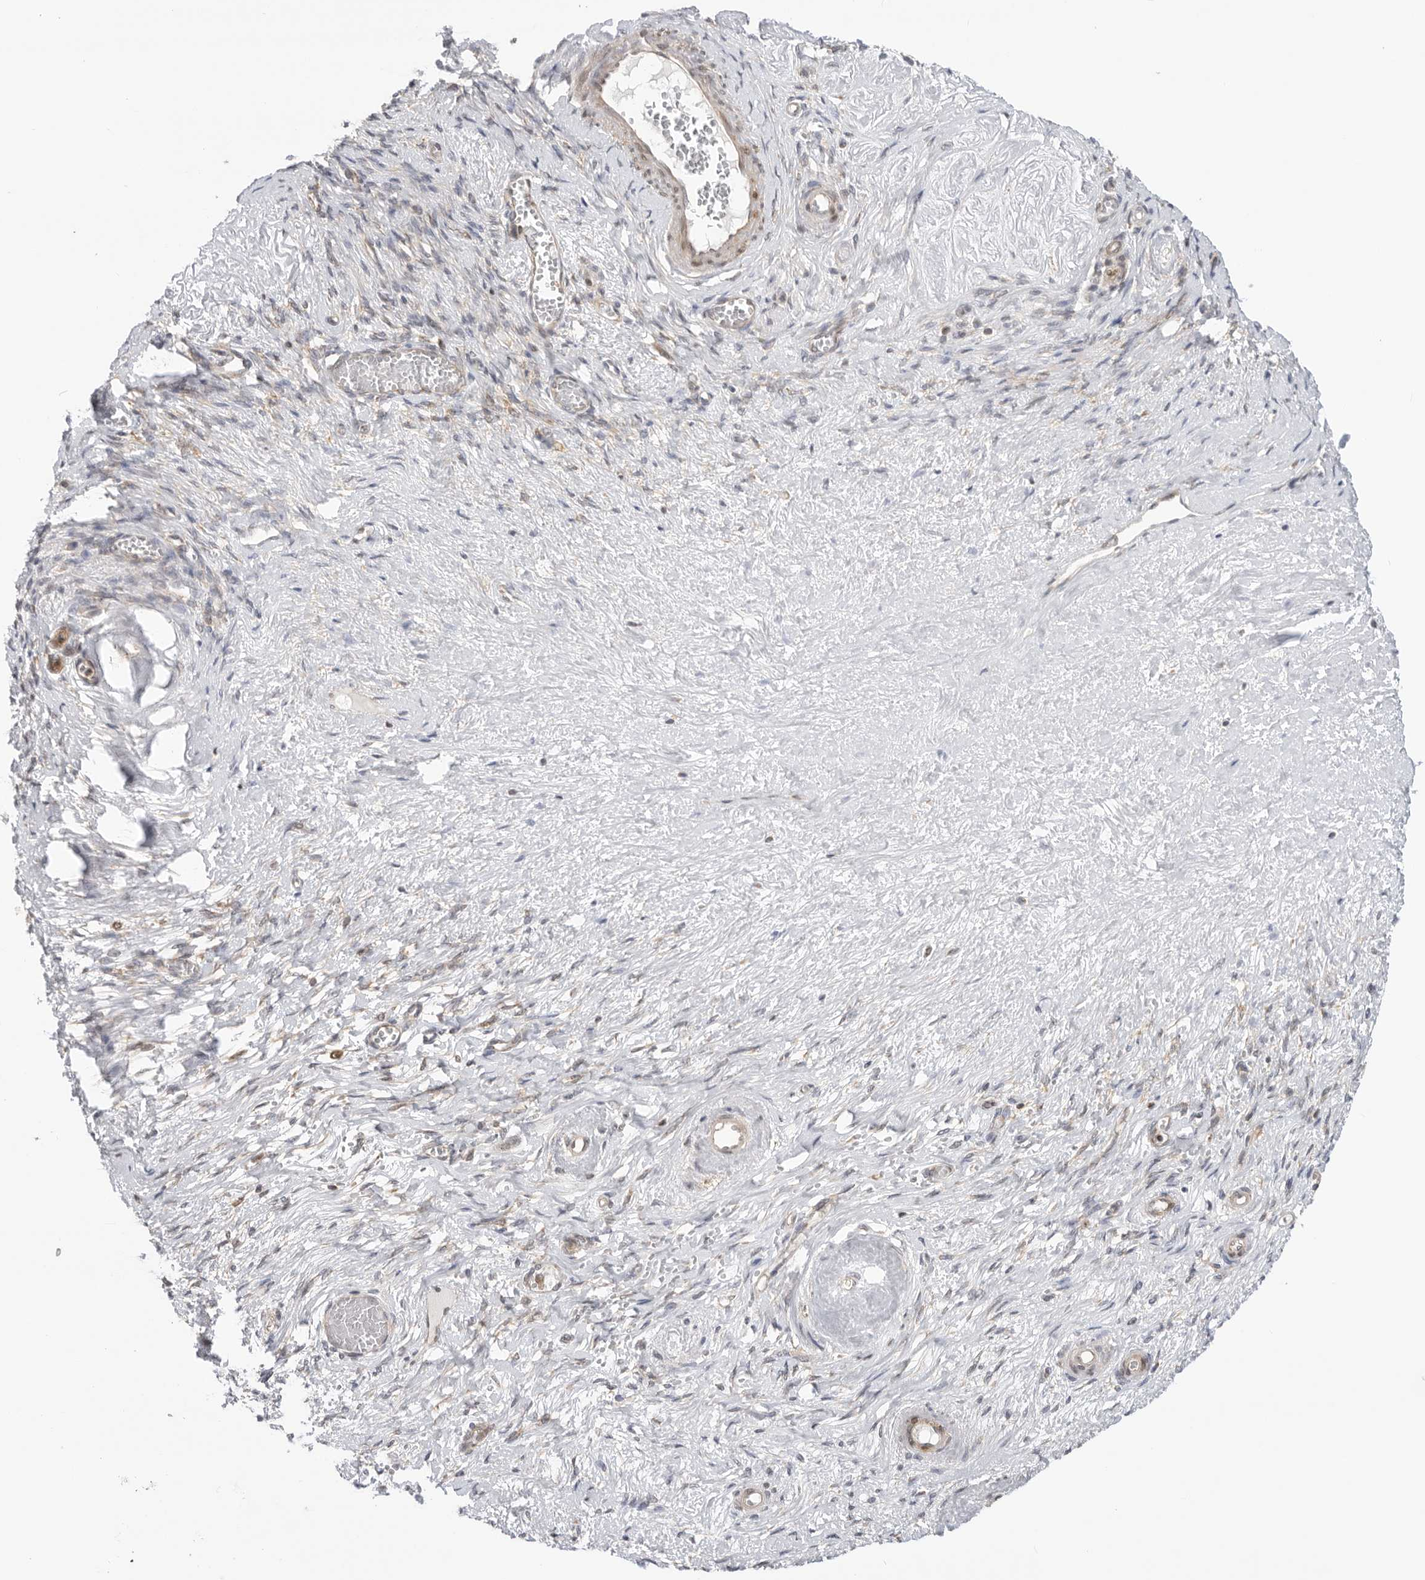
{"staining": {"intensity": "weak", "quantity": ">75%", "location": "cytoplasmic/membranous"}, "tissue": "adipose tissue", "cell_type": "Adipocytes", "image_type": "normal", "snomed": [{"axis": "morphology", "description": "Normal tissue, NOS"}, {"axis": "topography", "description": "Vascular tissue"}, {"axis": "topography", "description": "Fallopian tube"}, {"axis": "topography", "description": "Ovary"}], "caption": "DAB immunohistochemical staining of normal adipose tissue demonstrates weak cytoplasmic/membranous protein positivity in about >75% of adipocytes.", "gene": "DCAF8", "patient": {"sex": "female", "age": 67}}